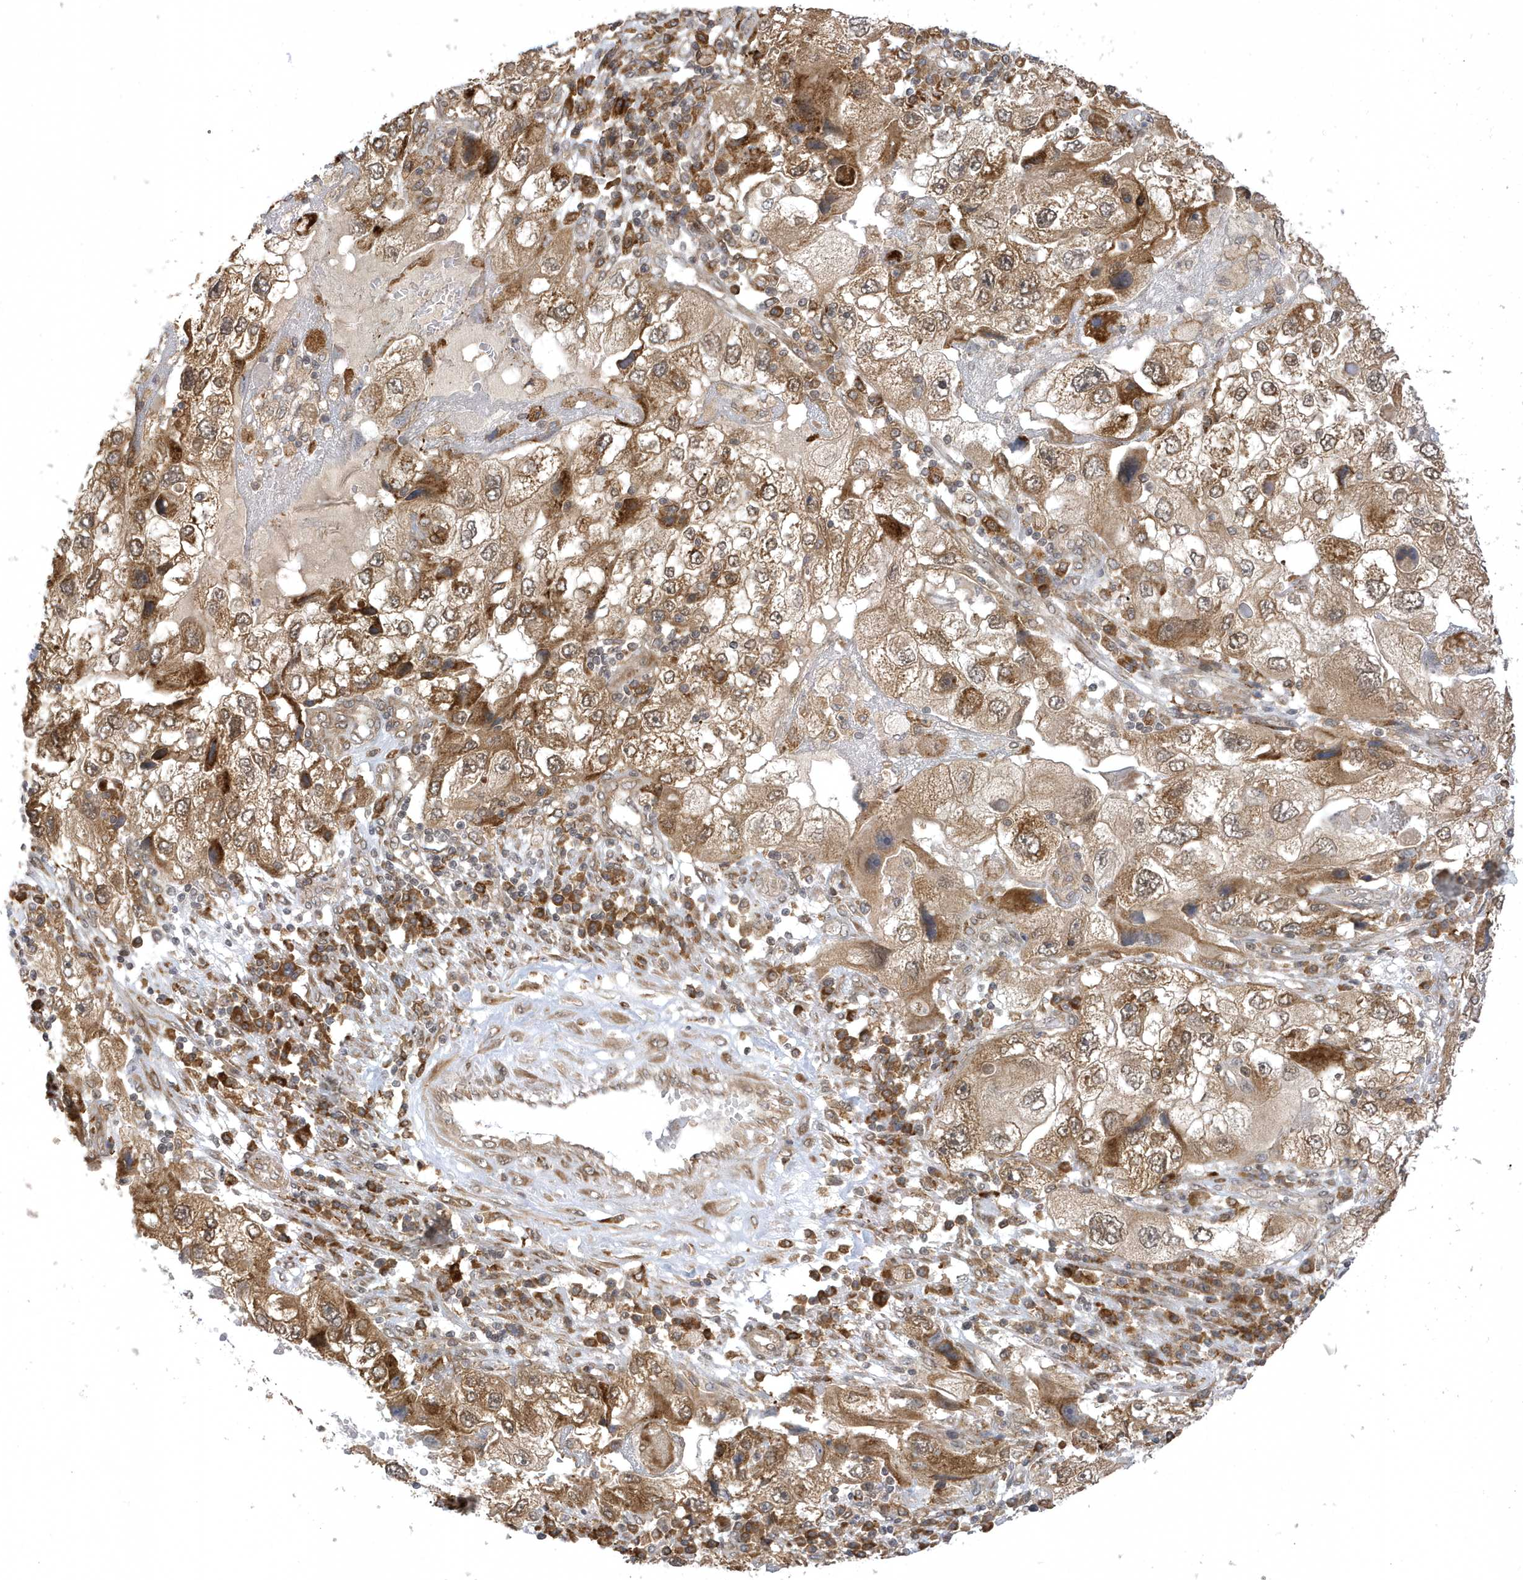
{"staining": {"intensity": "moderate", "quantity": ">75%", "location": "cytoplasmic/membranous,nuclear"}, "tissue": "endometrial cancer", "cell_type": "Tumor cells", "image_type": "cancer", "snomed": [{"axis": "morphology", "description": "Adenocarcinoma, NOS"}, {"axis": "topography", "description": "Endometrium"}], "caption": "Endometrial cancer was stained to show a protein in brown. There is medium levels of moderate cytoplasmic/membranous and nuclear staining in approximately >75% of tumor cells. Using DAB (brown) and hematoxylin (blue) stains, captured at high magnification using brightfield microscopy.", "gene": "METTL21A", "patient": {"sex": "female", "age": 49}}